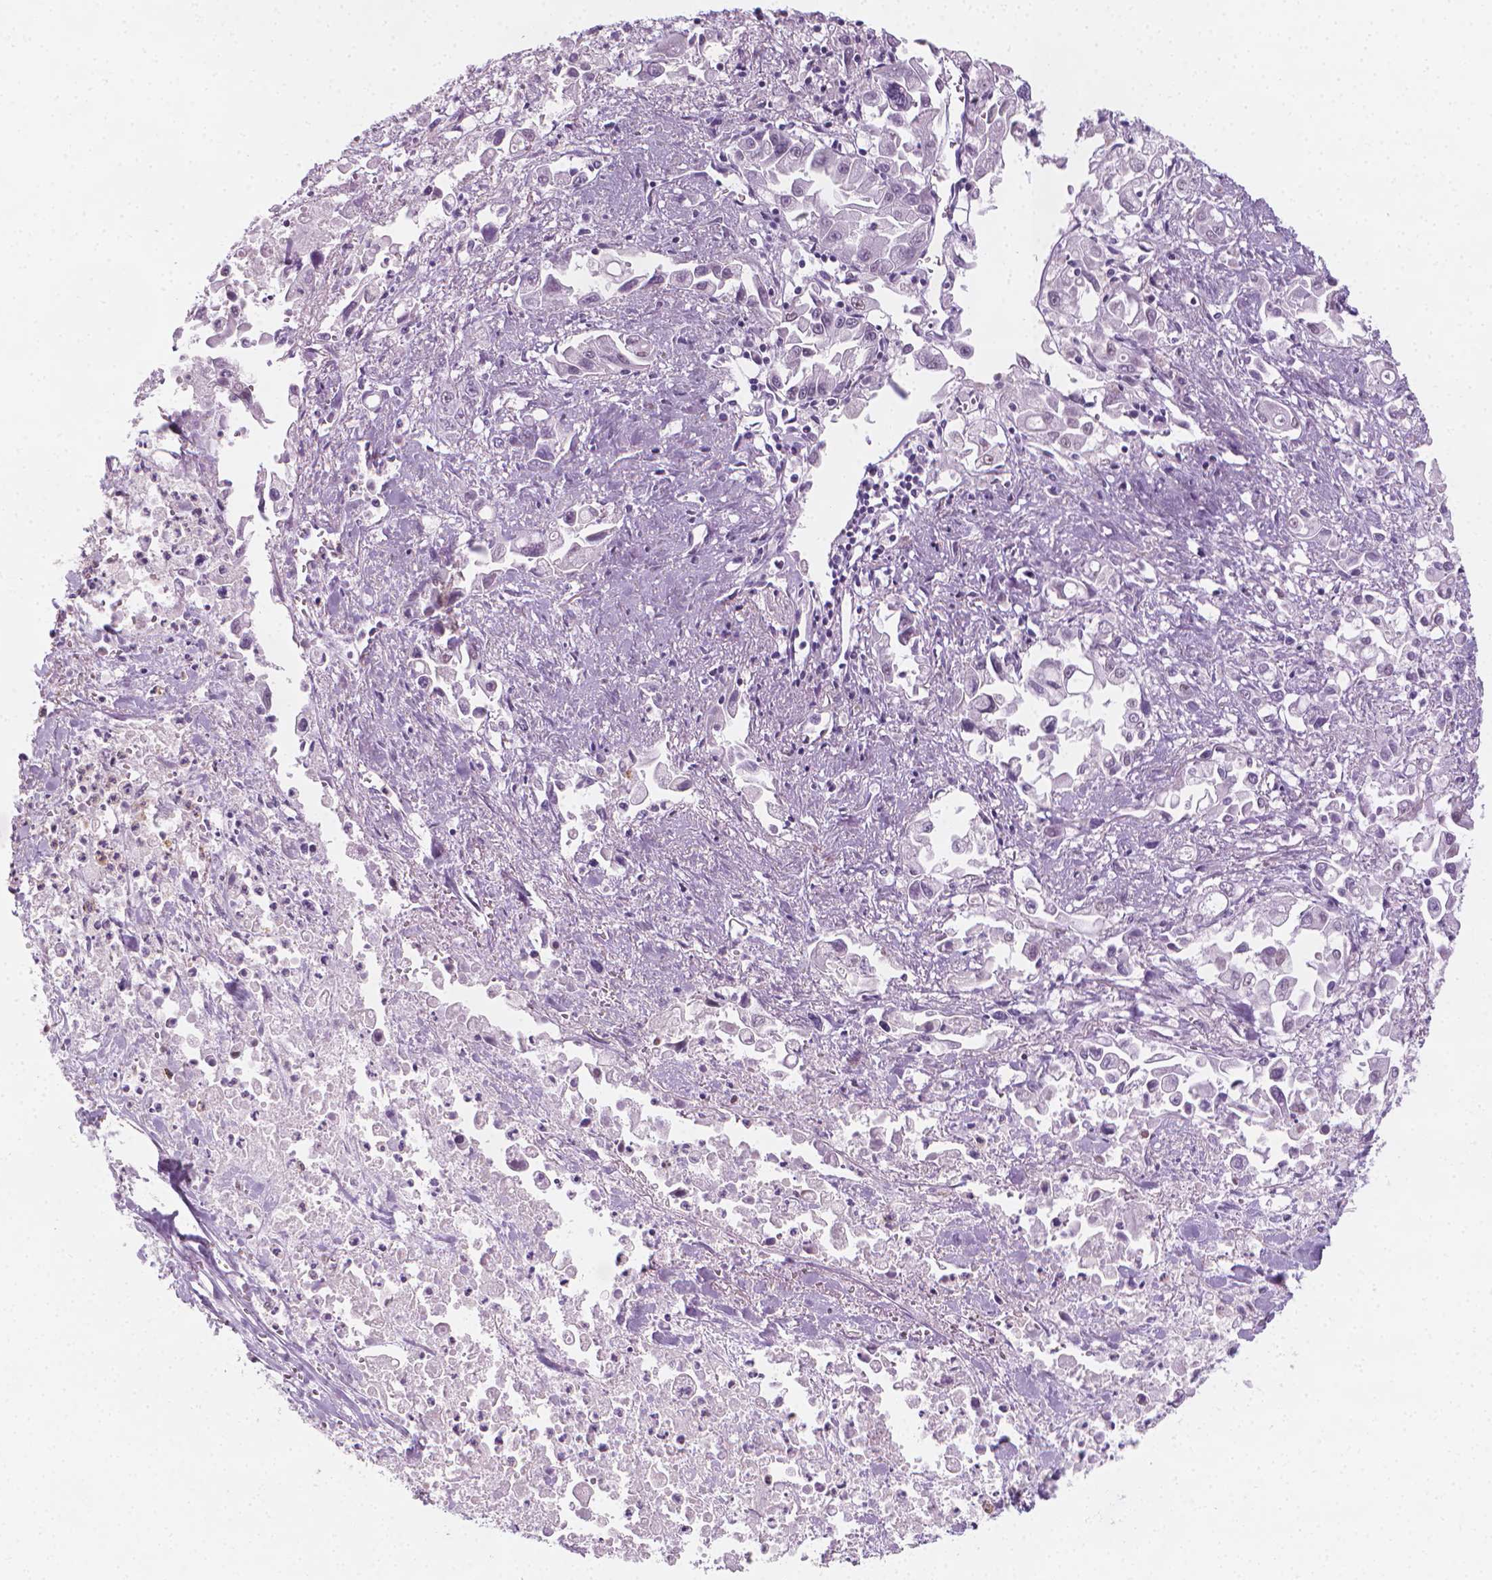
{"staining": {"intensity": "negative", "quantity": "none", "location": "none"}, "tissue": "pancreatic cancer", "cell_type": "Tumor cells", "image_type": "cancer", "snomed": [{"axis": "morphology", "description": "Adenocarcinoma, NOS"}, {"axis": "topography", "description": "Pancreas"}], "caption": "A photomicrograph of pancreatic adenocarcinoma stained for a protein shows no brown staining in tumor cells.", "gene": "CDKN1C", "patient": {"sex": "female", "age": 83}}